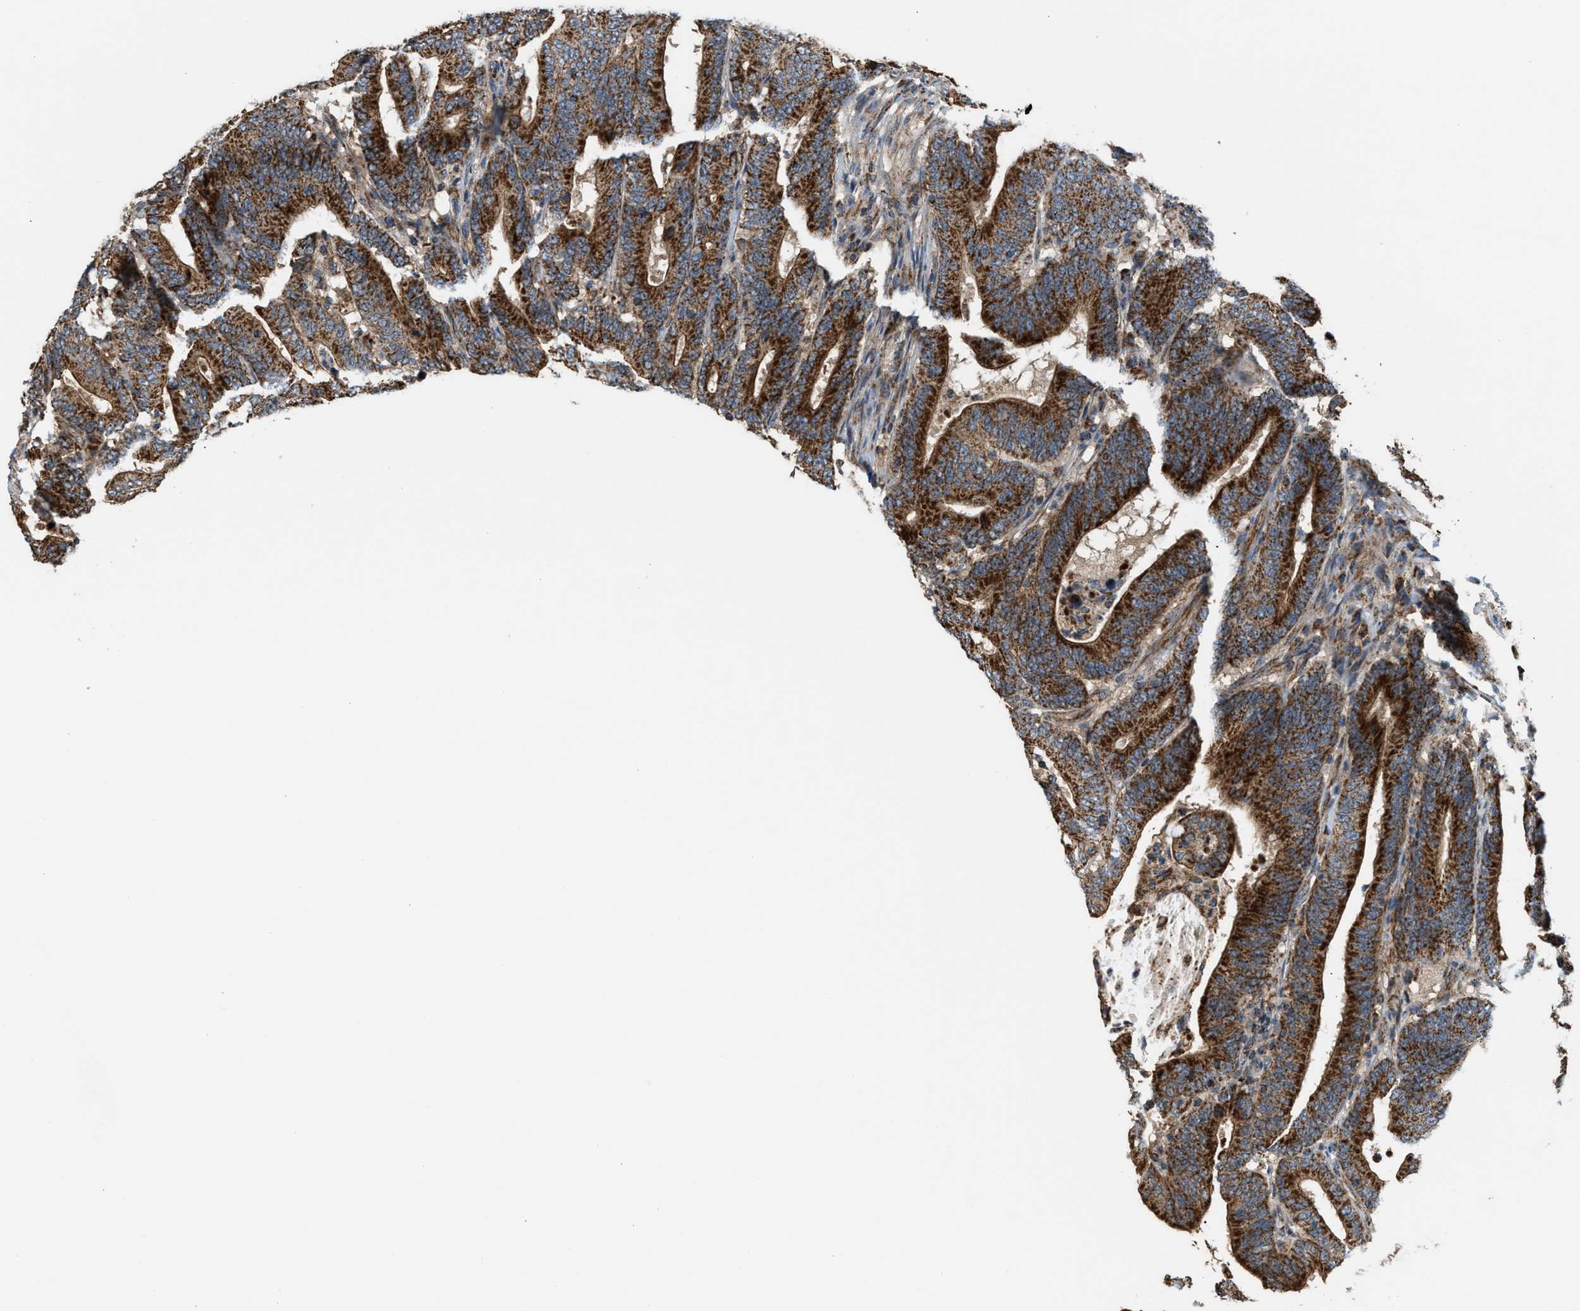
{"staining": {"intensity": "strong", "quantity": ">75%", "location": "cytoplasmic/membranous"}, "tissue": "colorectal cancer", "cell_type": "Tumor cells", "image_type": "cancer", "snomed": [{"axis": "morphology", "description": "Adenocarcinoma, NOS"}, {"axis": "topography", "description": "Colon"}], "caption": "Brown immunohistochemical staining in colorectal adenocarcinoma reveals strong cytoplasmic/membranous expression in approximately >75% of tumor cells.", "gene": "SGSM2", "patient": {"sex": "female", "age": 66}}